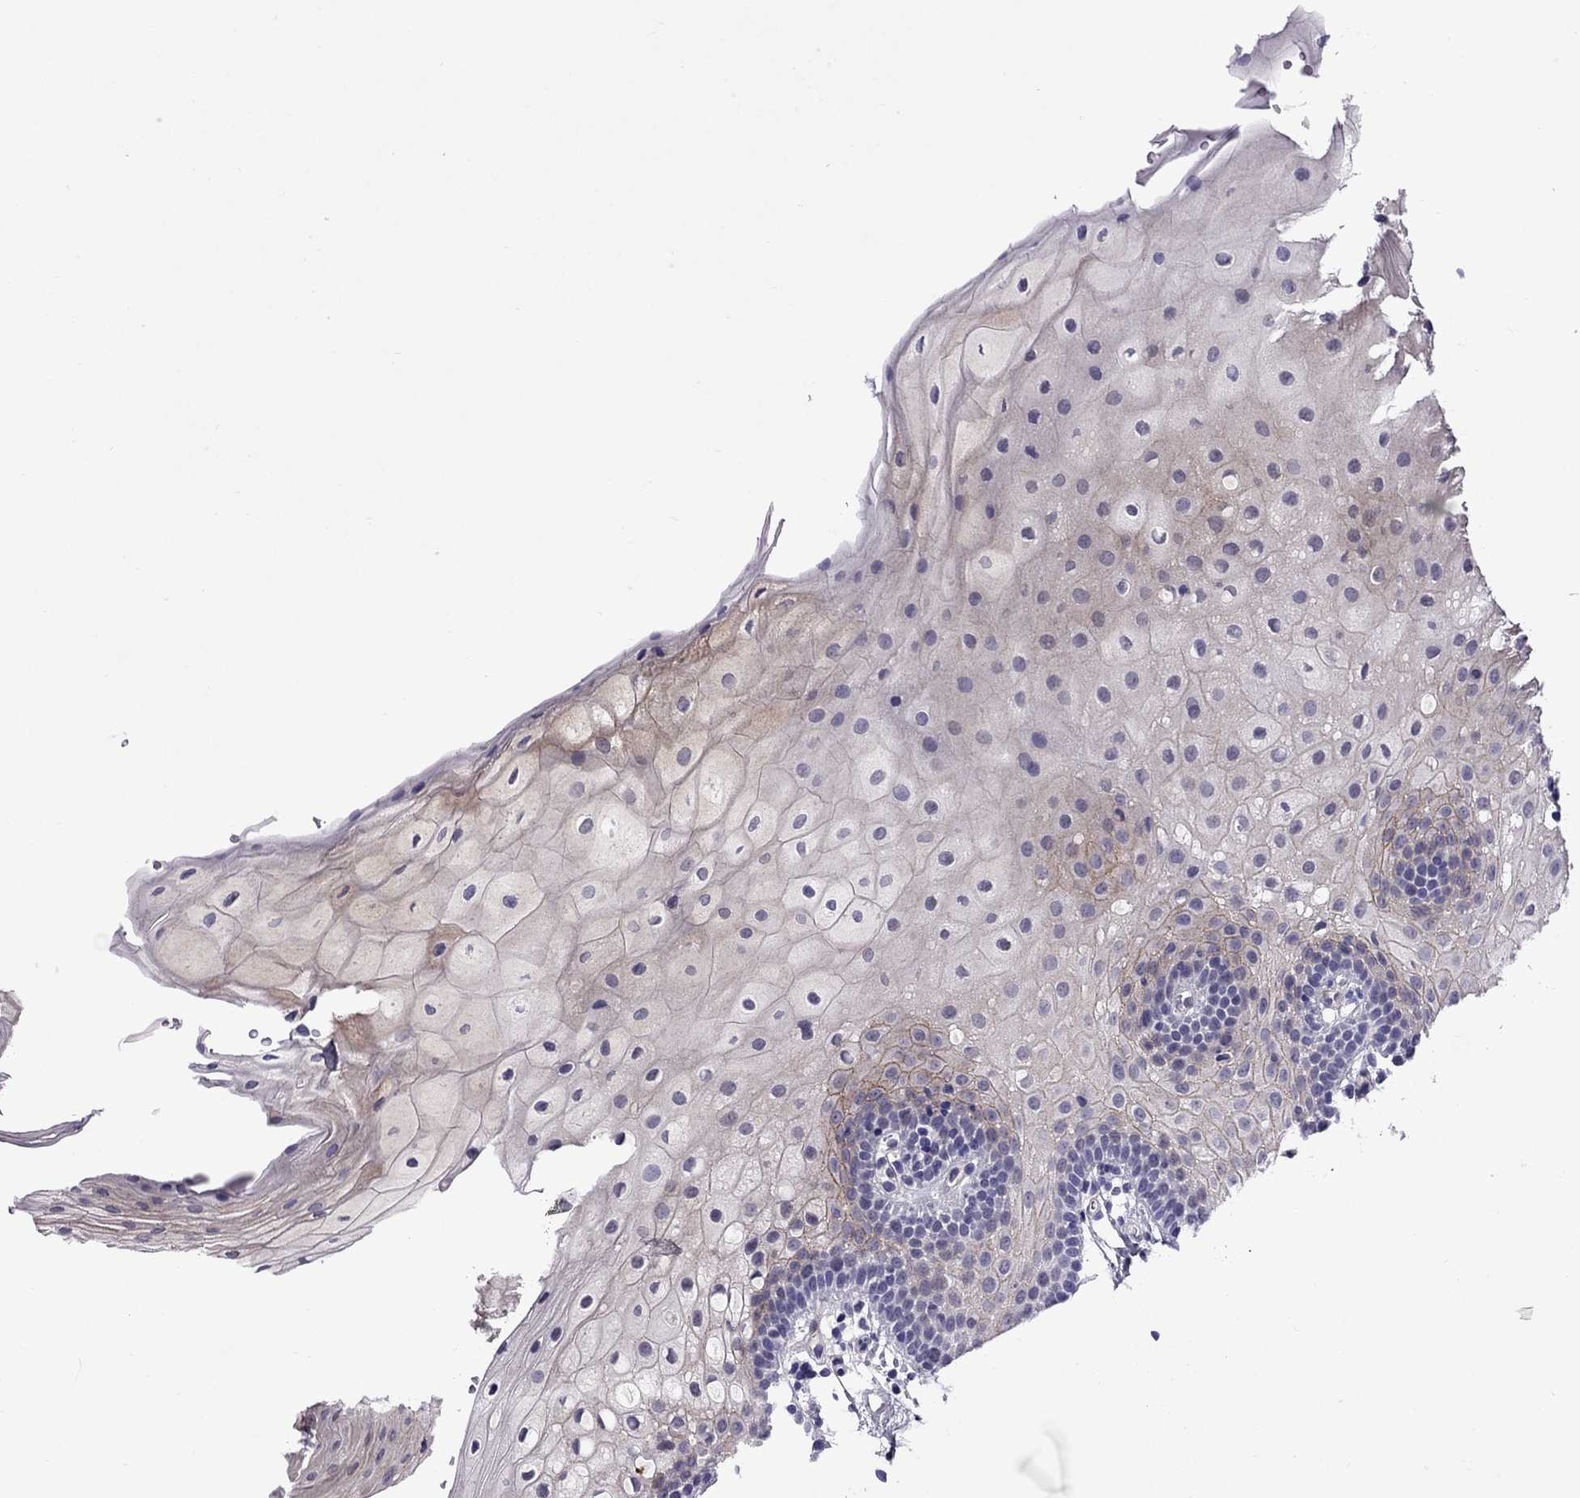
{"staining": {"intensity": "weak", "quantity": "<25%", "location": "cytoplasmic/membranous"}, "tissue": "oral mucosa", "cell_type": "Squamous epithelial cells", "image_type": "normal", "snomed": [{"axis": "morphology", "description": "Normal tissue, NOS"}, {"axis": "topography", "description": "Oral tissue"}, {"axis": "topography", "description": "Tounge, NOS"}], "caption": "This is a micrograph of immunohistochemistry (IHC) staining of normal oral mucosa, which shows no staining in squamous epithelial cells. The staining was performed using DAB (3,3'-diaminobenzidine) to visualize the protein expression in brown, while the nuclei were stained in blue with hematoxylin (Magnification: 20x).", "gene": "CHRNA5", "patient": {"sex": "female", "age": 83}}